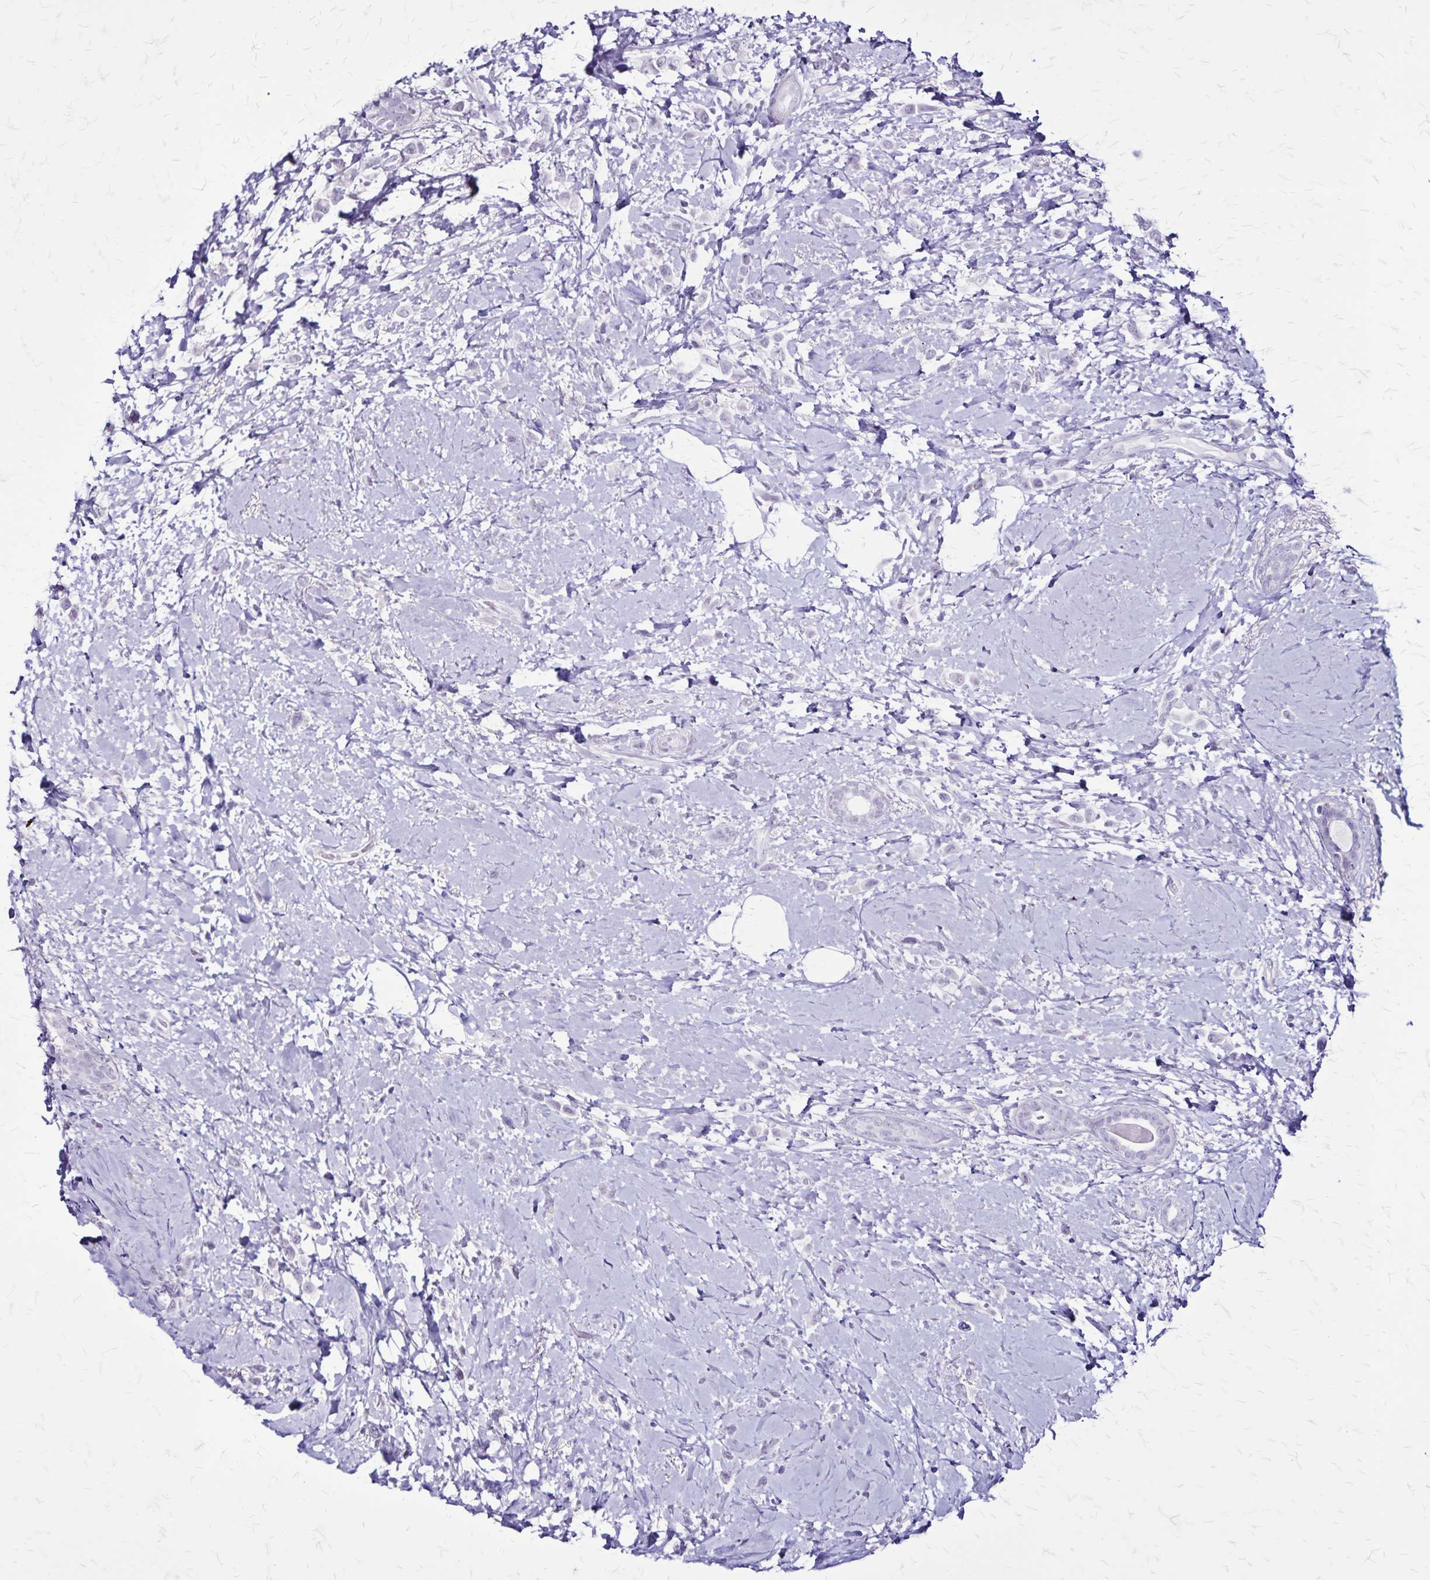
{"staining": {"intensity": "negative", "quantity": "none", "location": "none"}, "tissue": "breast cancer", "cell_type": "Tumor cells", "image_type": "cancer", "snomed": [{"axis": "morphology", "description": "Lobular carcinoma"}, {"axis": "topography", "description": "Breast"}], "caption": "Immunohistochemistry of human breast lobular carcinoma displays no expression in tumor cells.", "gene": "KRT2", "patient": {"sex": "female", "age": 66}}